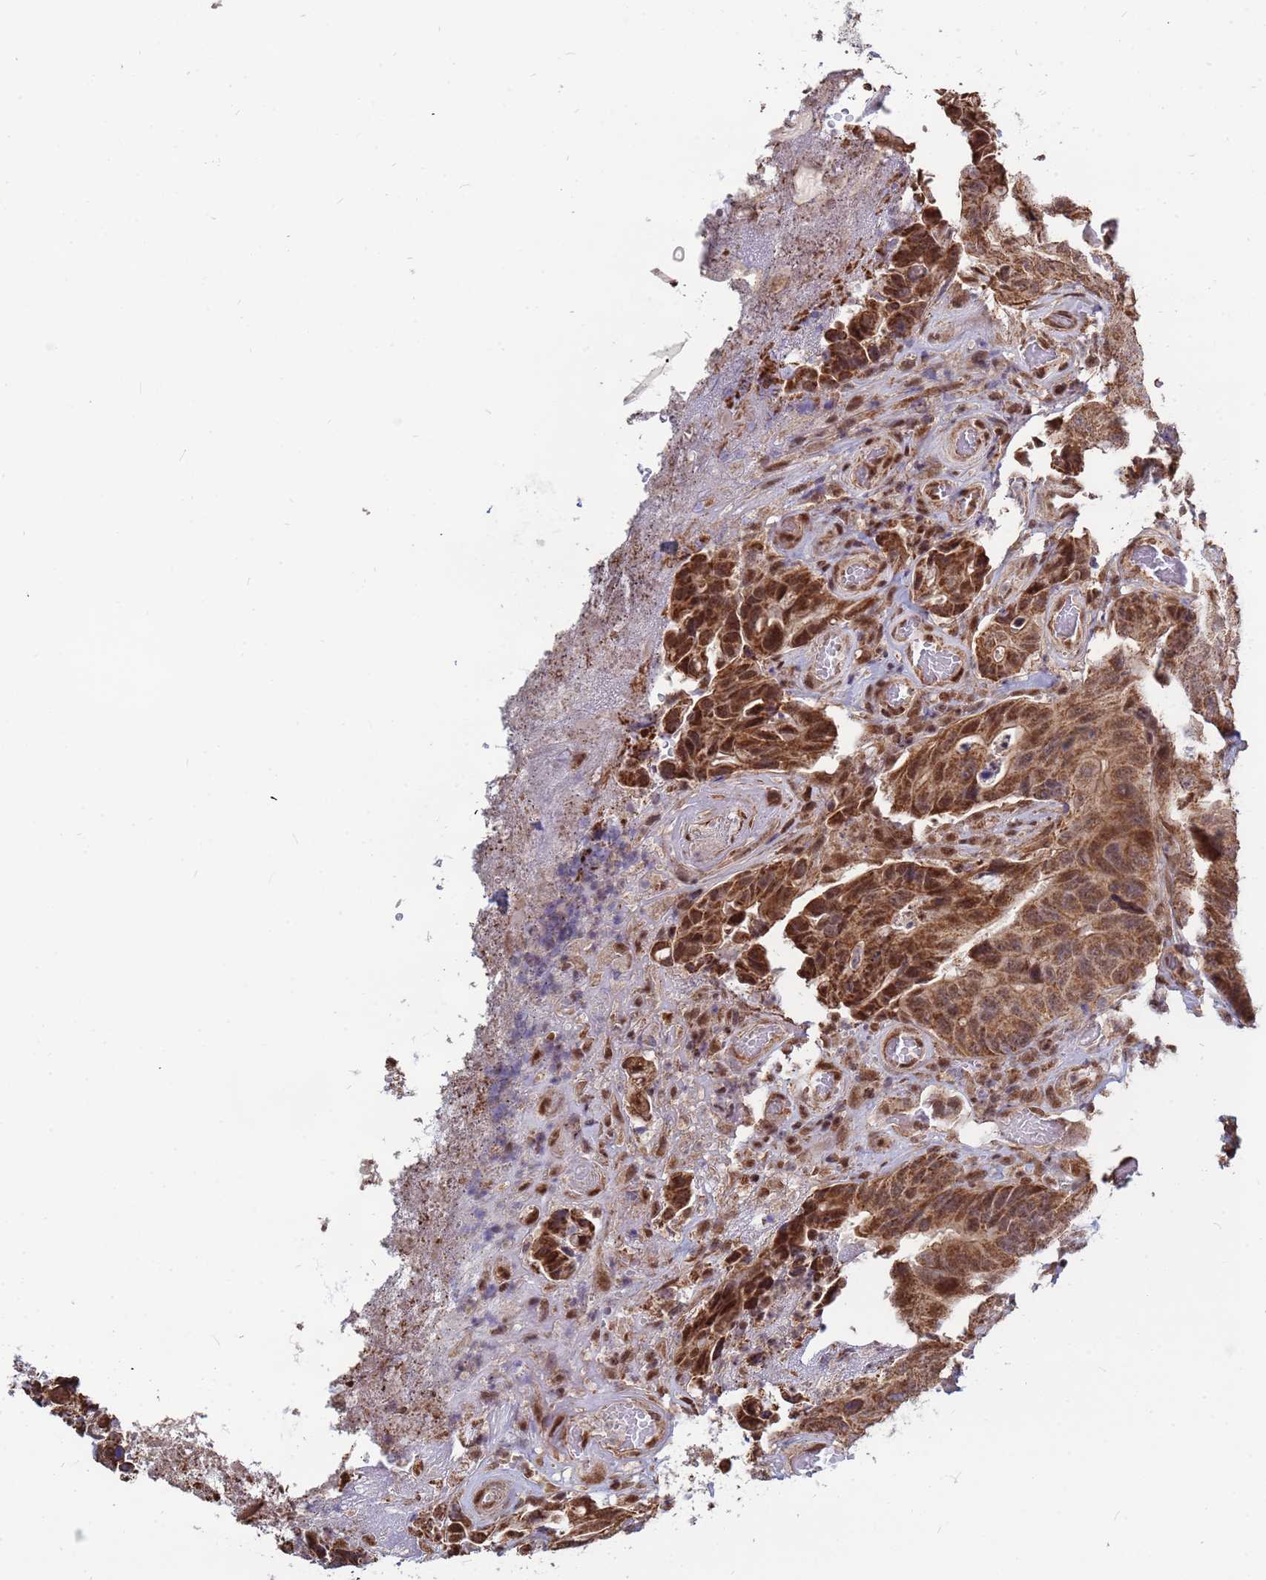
{"staining": {"intensity": "moderate", "quantity": ">75%", "location": "cytoplasmic/membranous,nuclear"}, "tissue": "colorectal cancer", "cell_type": "Tumor cells", "image_type": "cancer", "snomed": [{"axis": "morphology", "description": "Adenocarcinoma, NOS"}, {"axis": "topography", "description": "Colon"}], "caption": "Adenocarcinoma (colorectal) stained with a brown dye demonstrates moderate cytoplasmic/membranous and nuclear positive expression in approximately >75% of tumor cells.", "gene": "DENND2B", "patient": {"sex": "female", "age": 82}}